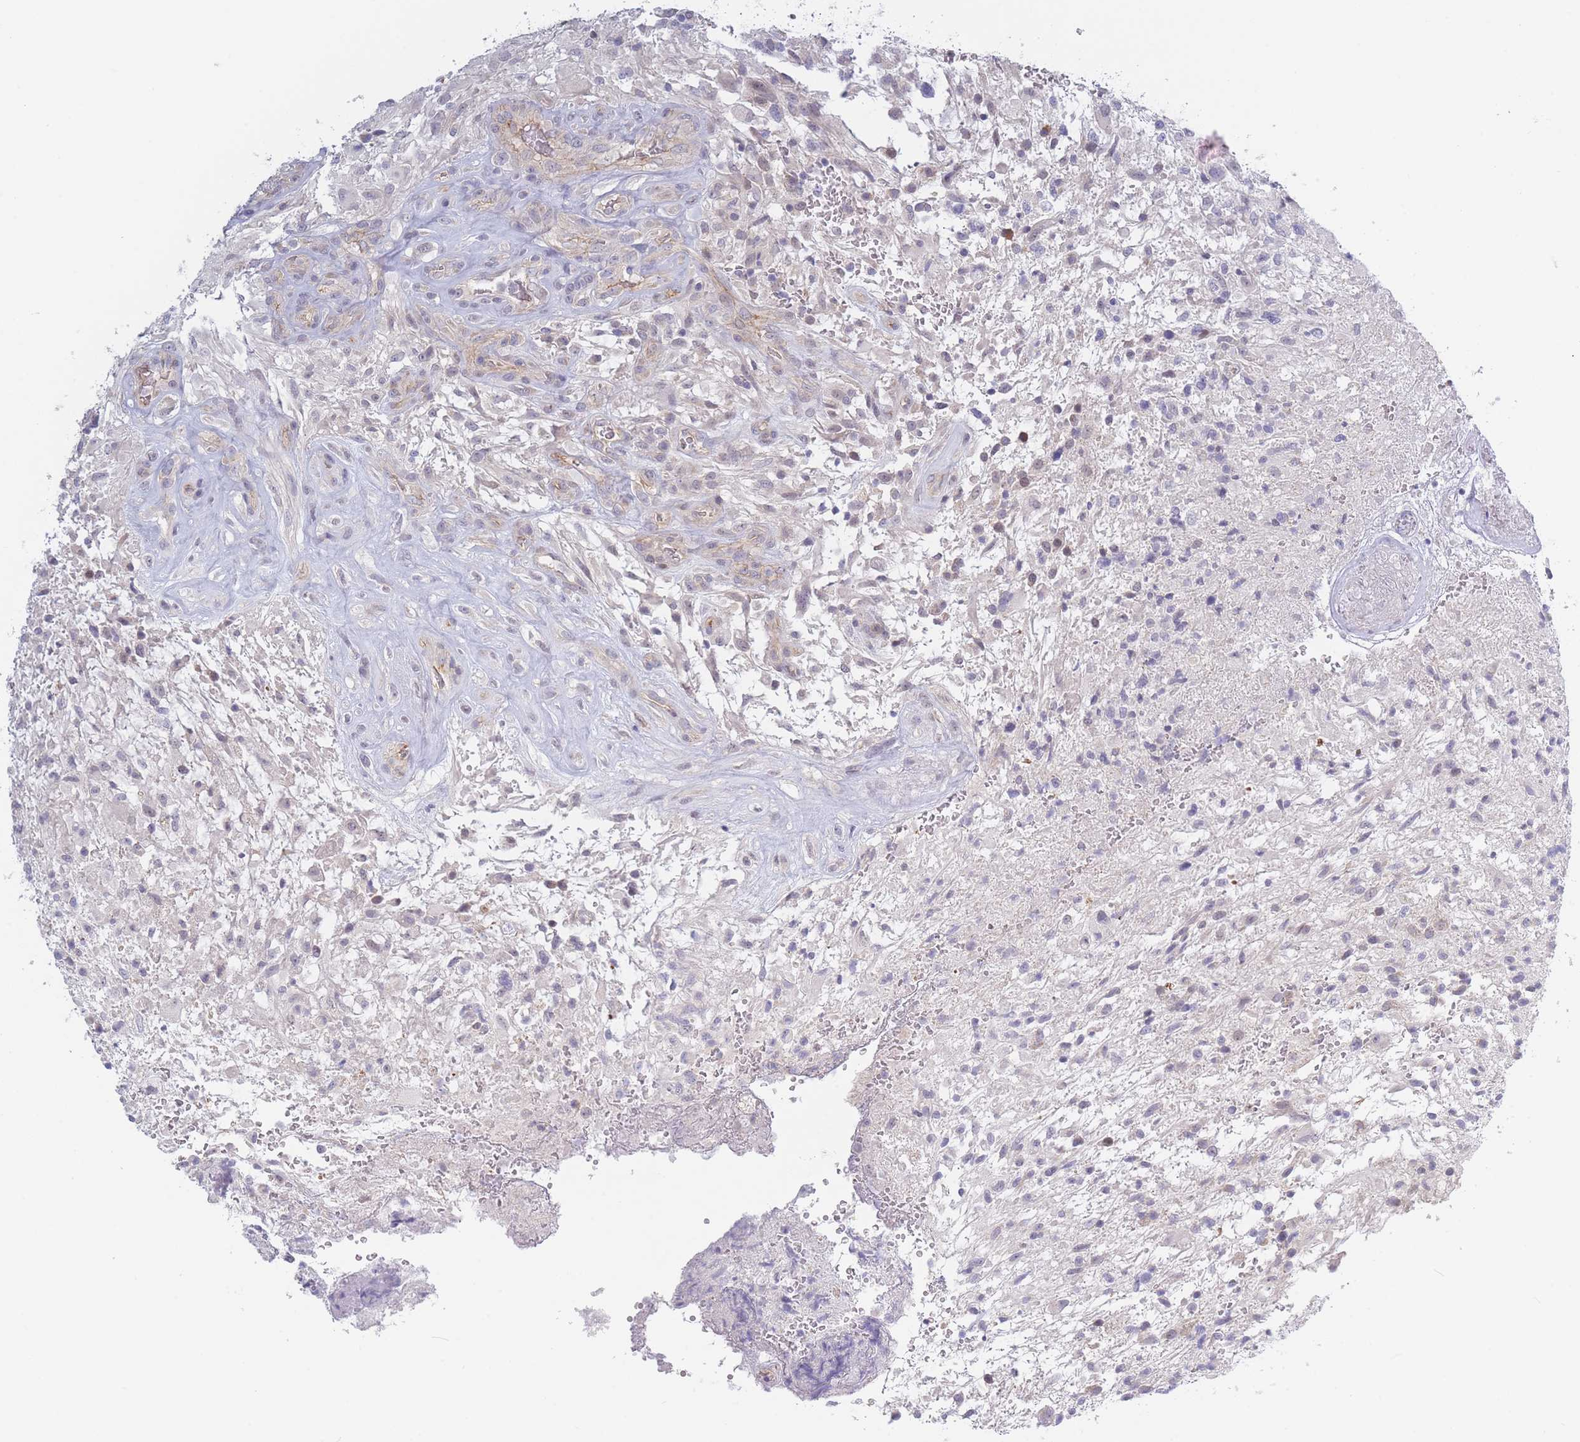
{"staining": {"intensity": "negative", "quantity": "none", "location": "none"}, "tissue": "glioma", "cell_type": "Tumor cells", "image_type": "cancer", "snomed": [{"axis": "morphology", "description": "Glioma, malignant, High grade"}, {"axis": "topography", "description": "Brain"}], "caption": "Glioma was stained to show a protein in brown. There is no significant expression in tumor cells.", "gene": "FAM227B", "patient": {"sex": "male", "age": 56}}